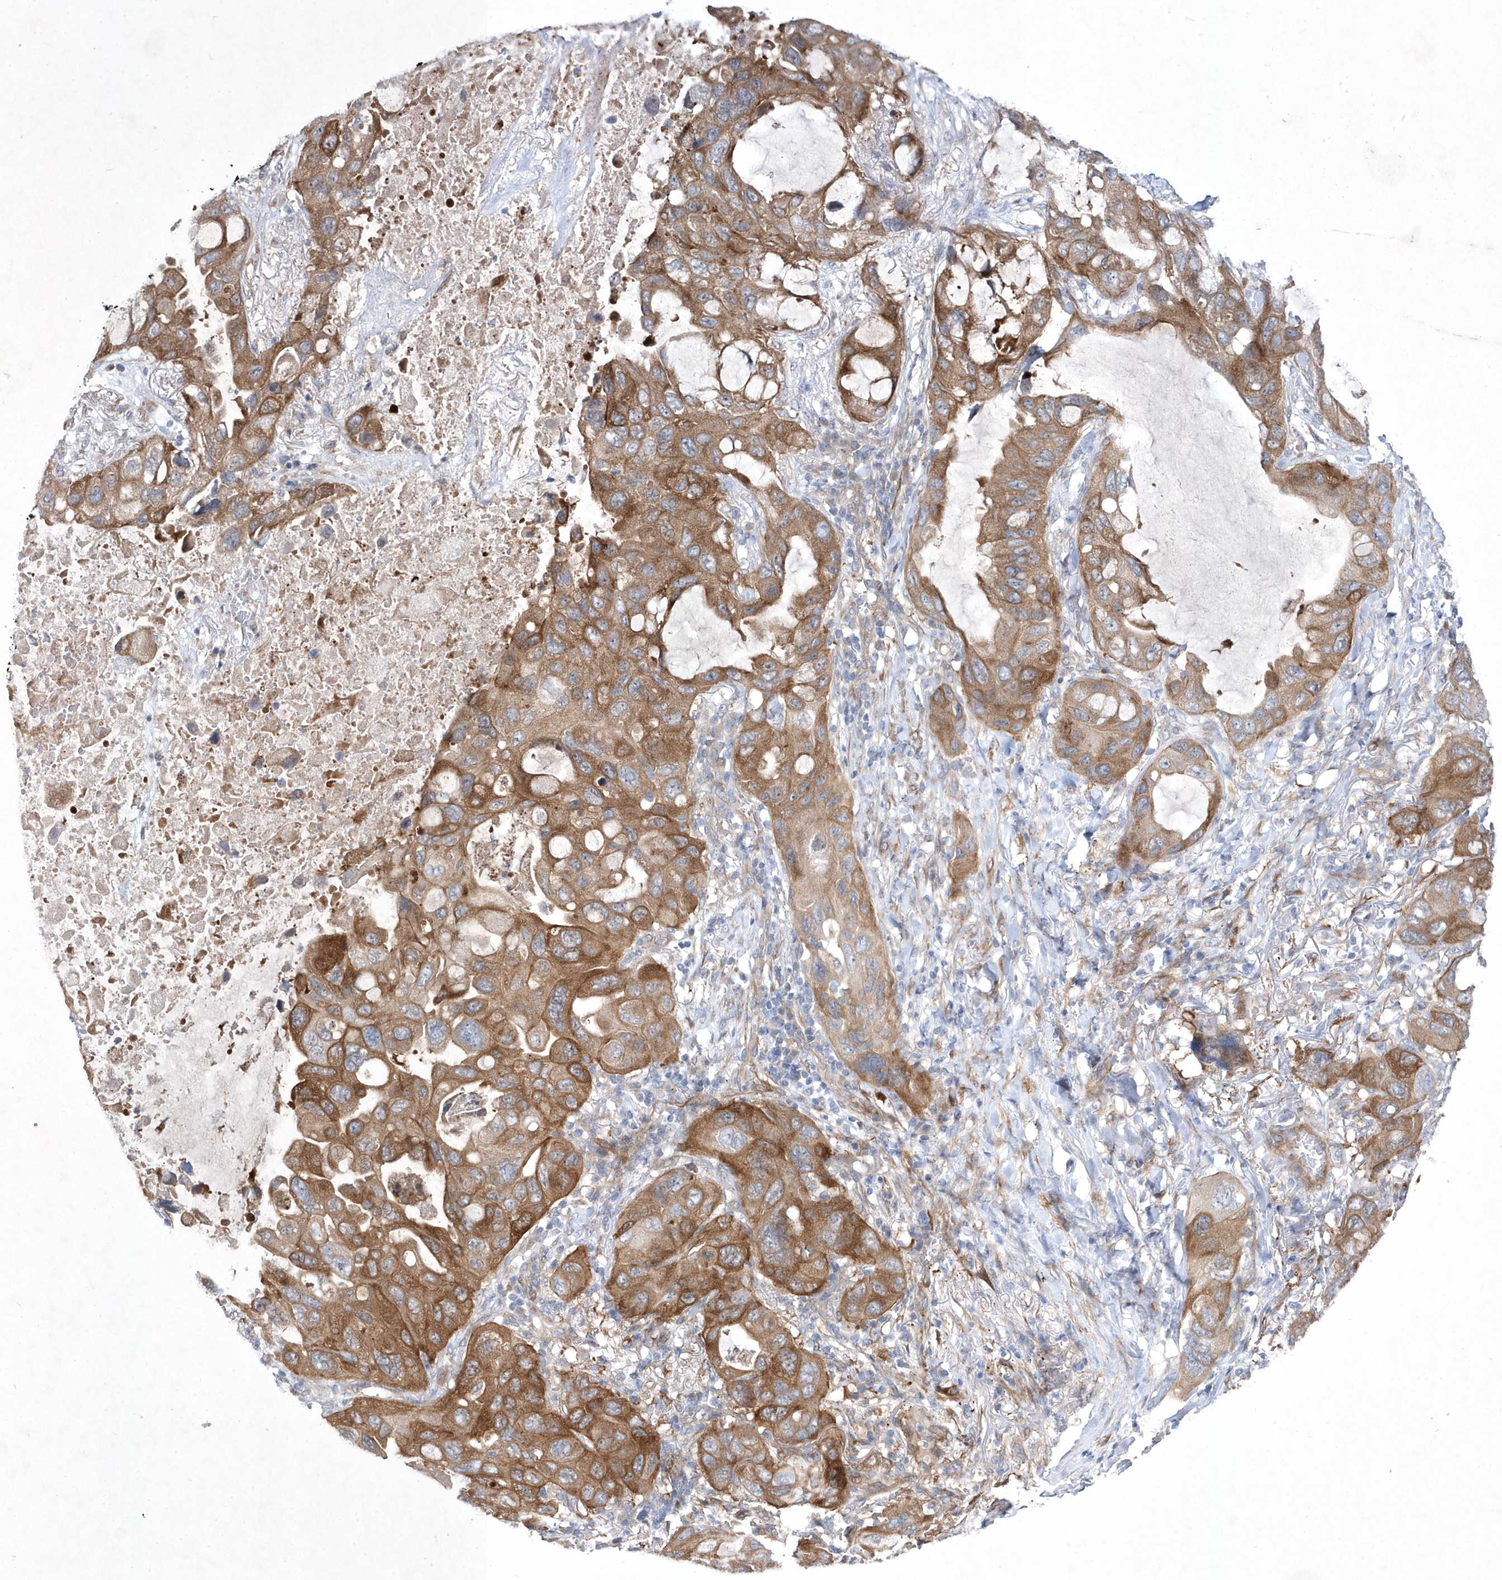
{"staining": {"intensity": "moderate", "quantity": ">75%", "location": "cytoplasmic/membranous"}, "tissue": "lung cancer", "cell_type": "Tumor cells", "image_type": "cancer", "snomed": [{"axis": "morphology", "description": "Squamous cell carcinoma, NOS"}, {"axis": "topography", "description": "Lung"}], "caption": "Immunohistochemistry (IHC) photomicrograph of human lung squamous cell carcinoma stained for a protein (brown), which displays medium levels of moderate cytoplasmic/membranous staining in about >75% of tumor cells.", "gene": "DSPP", "patient": {"sex": "female", "age": 73}}